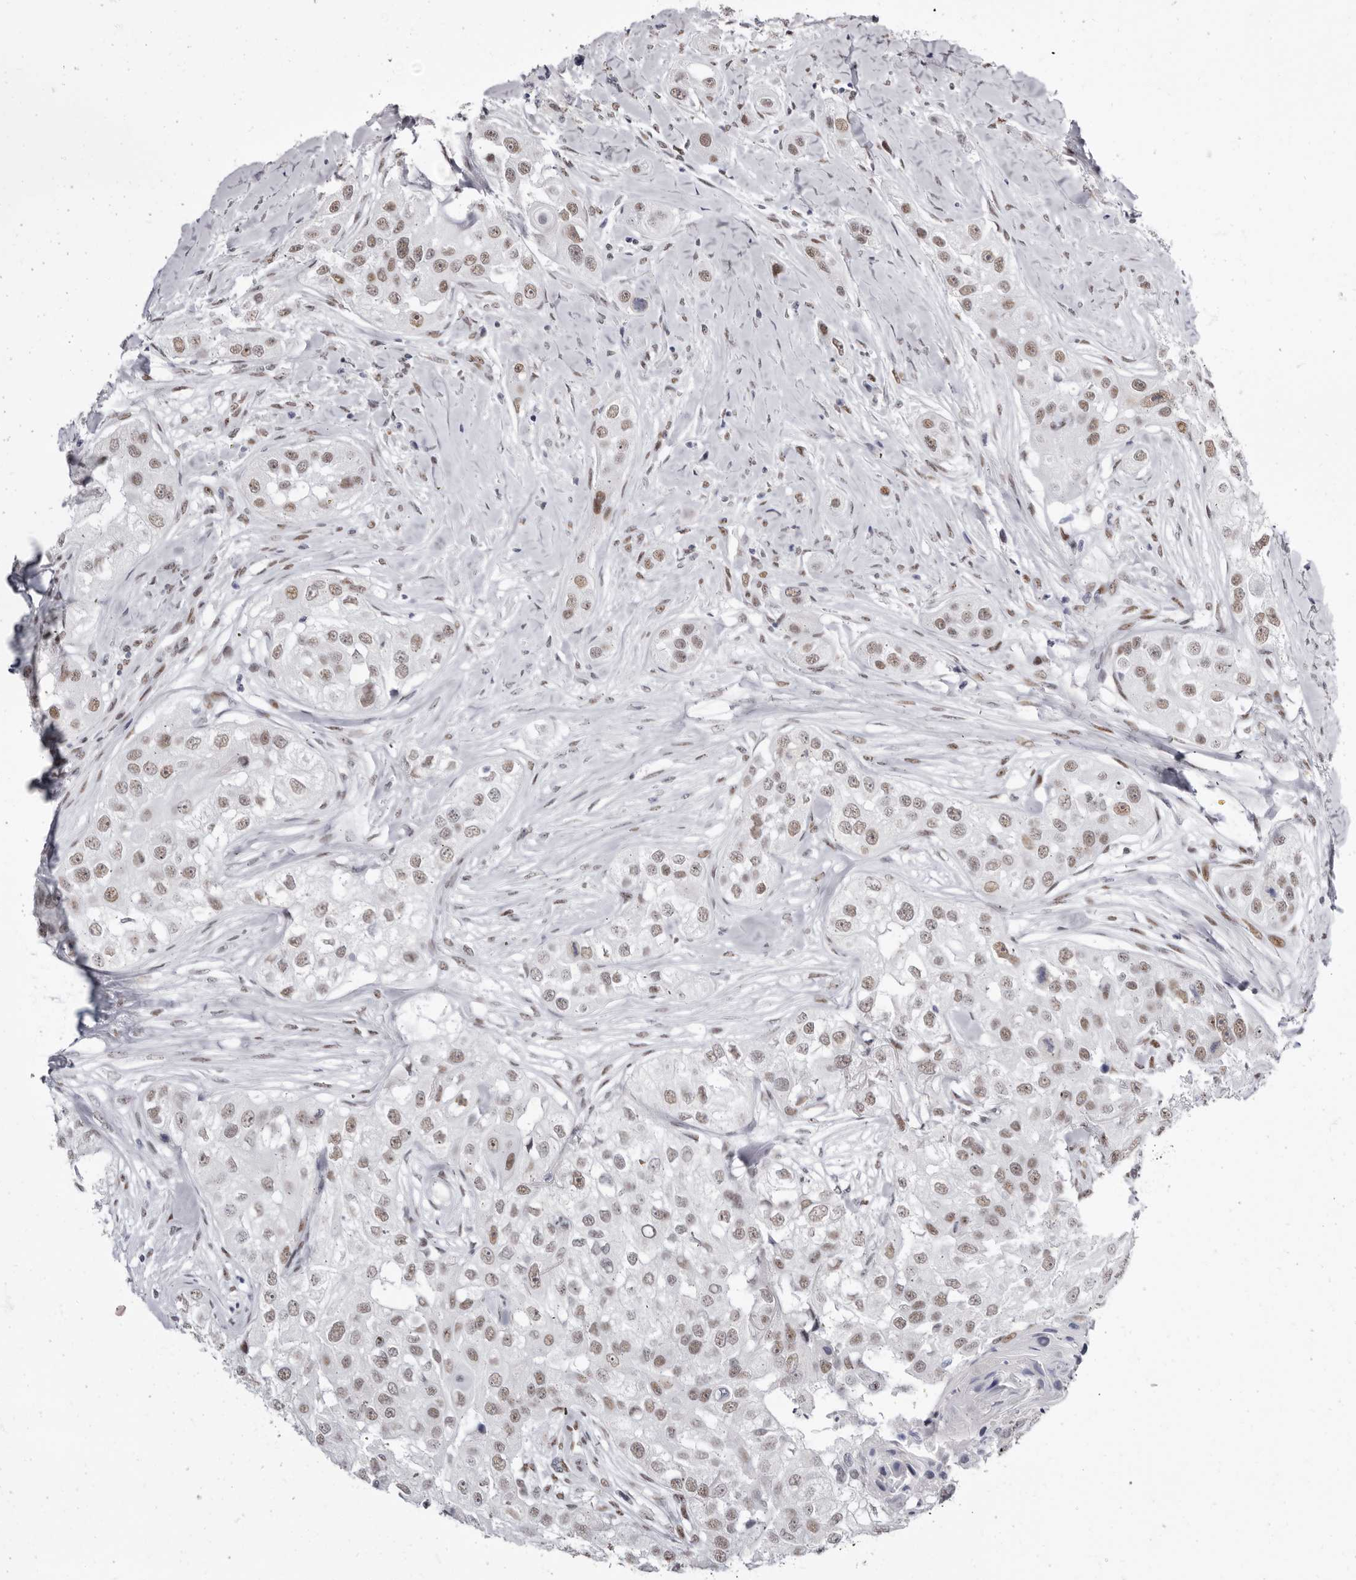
{"staining": {"intensity": "weak", "quantity": ">75%", "location": "nuclear"}, "tissue": "head and neck cancer", "cell_type": "Tumor cells", "image_type": "cancer", "snomed": [{"axis": "morphology", "description": "Normal tissue, NOS"}, {"axis": "morphology", "description": "Squamous cell carcinoma, NOS"}, {"axis": "topography", "description": "Skeletal muscle"}, {"axis": "topography", "description": "Head-Neck"}], "caption": "A brown stain shows weak nuclear positivity of a protein in human head and neck squamous cell carcinoma tumor cells.", "gene": "ZNF326", "patient": {"sex": "male", "age": 51}}